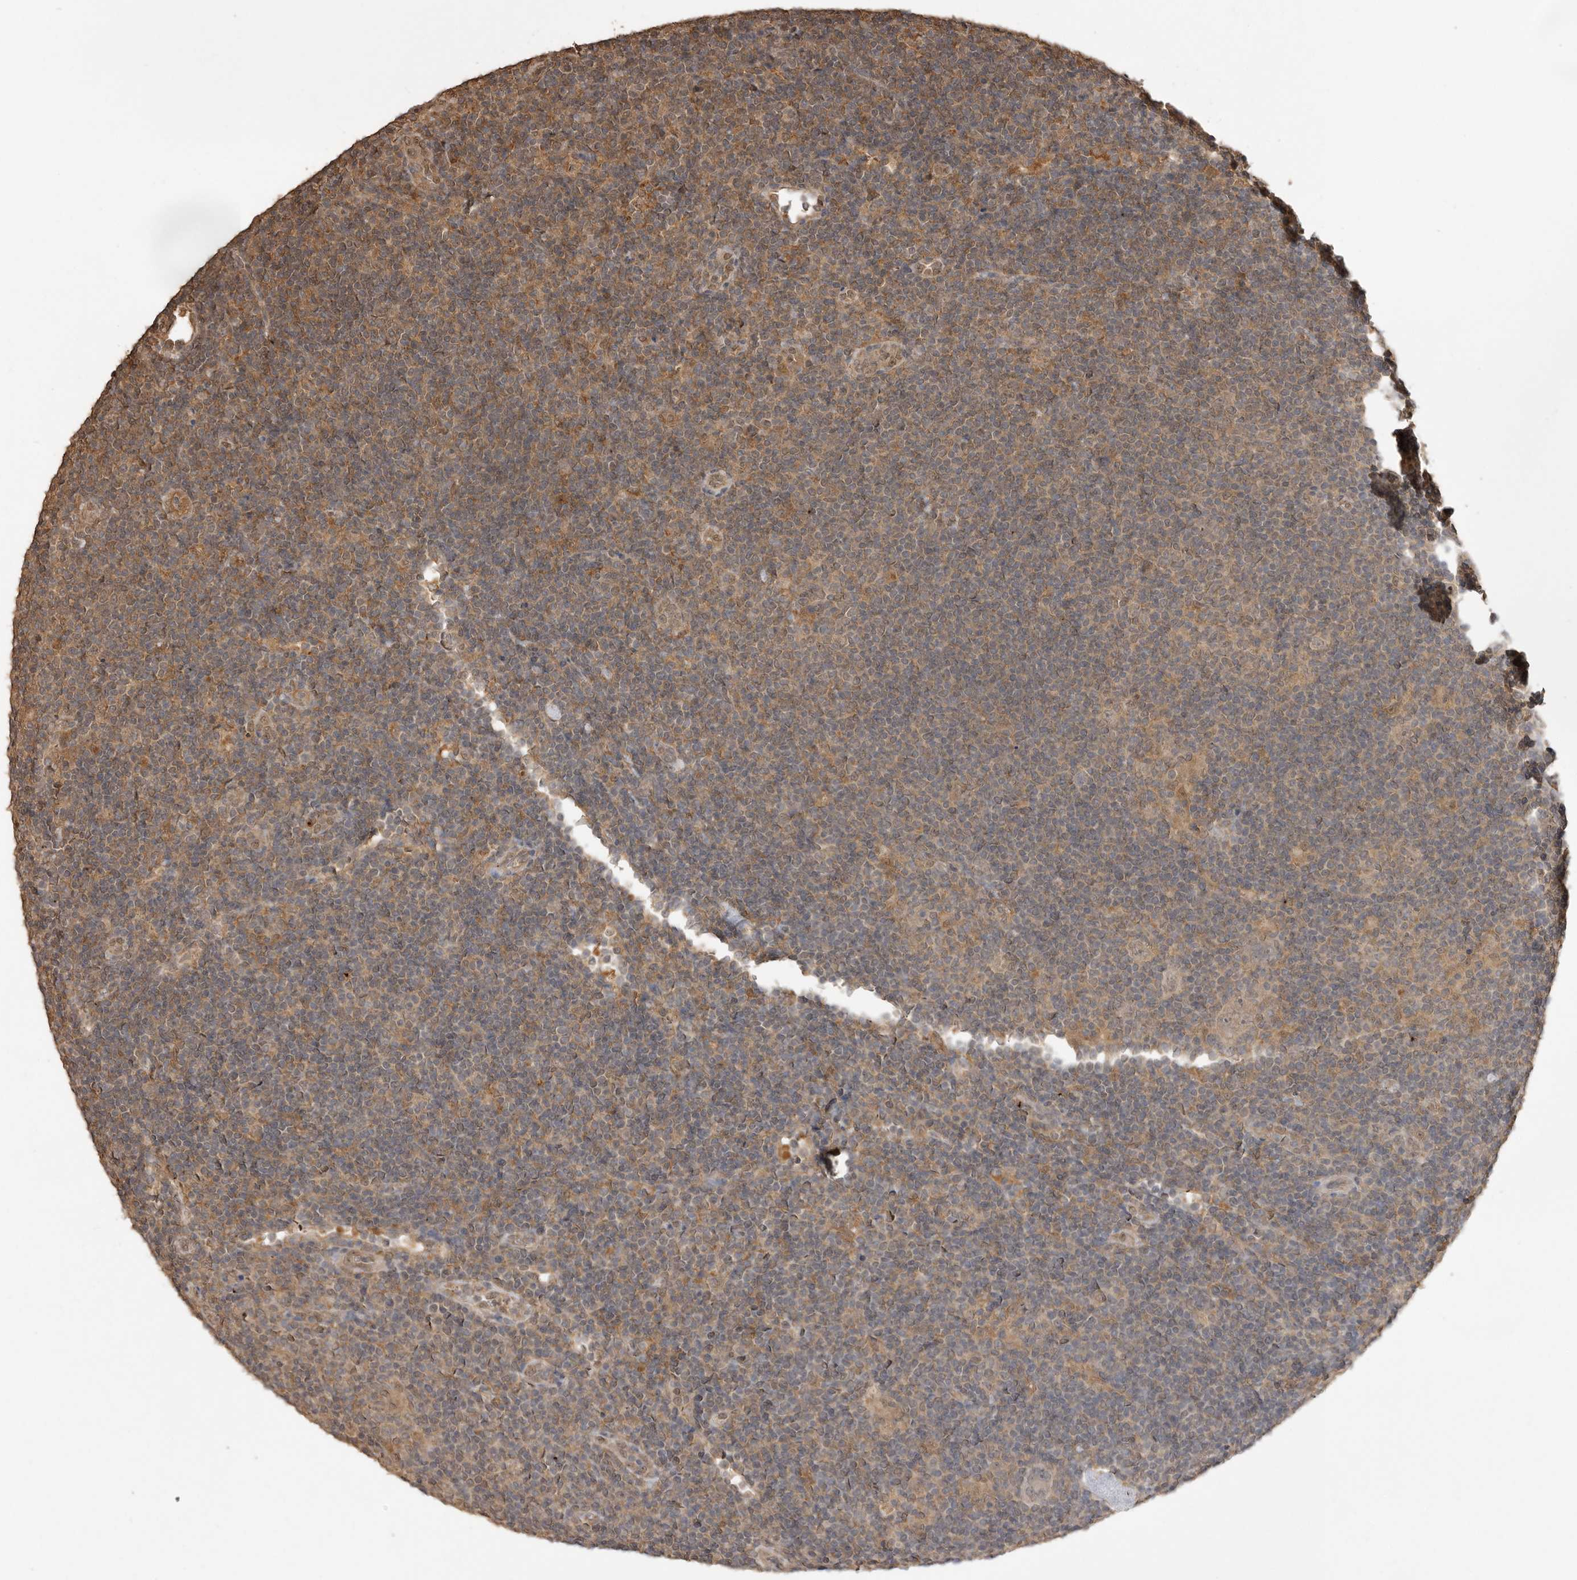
{"staining": {"intensity": "negative", "quantity": "none", "location": "none"}, "tissue": "lymphoma", "cell_type": "Tumor cells", "image_type": "cancer", "snomed": [{"axis": "morphology", "description": "Hodgkin's disease, NOS"}, {"axis": "topography", "description": "Lymph node"}], "caption": "High magnification brightfield microscopy of lymphoma stained with DAB (brown) and counterstained with hematoxylin (blue): tumor cells show no significant expression.", "gene": "JAG2", "patient": {"sex": "female", "age": 57}}